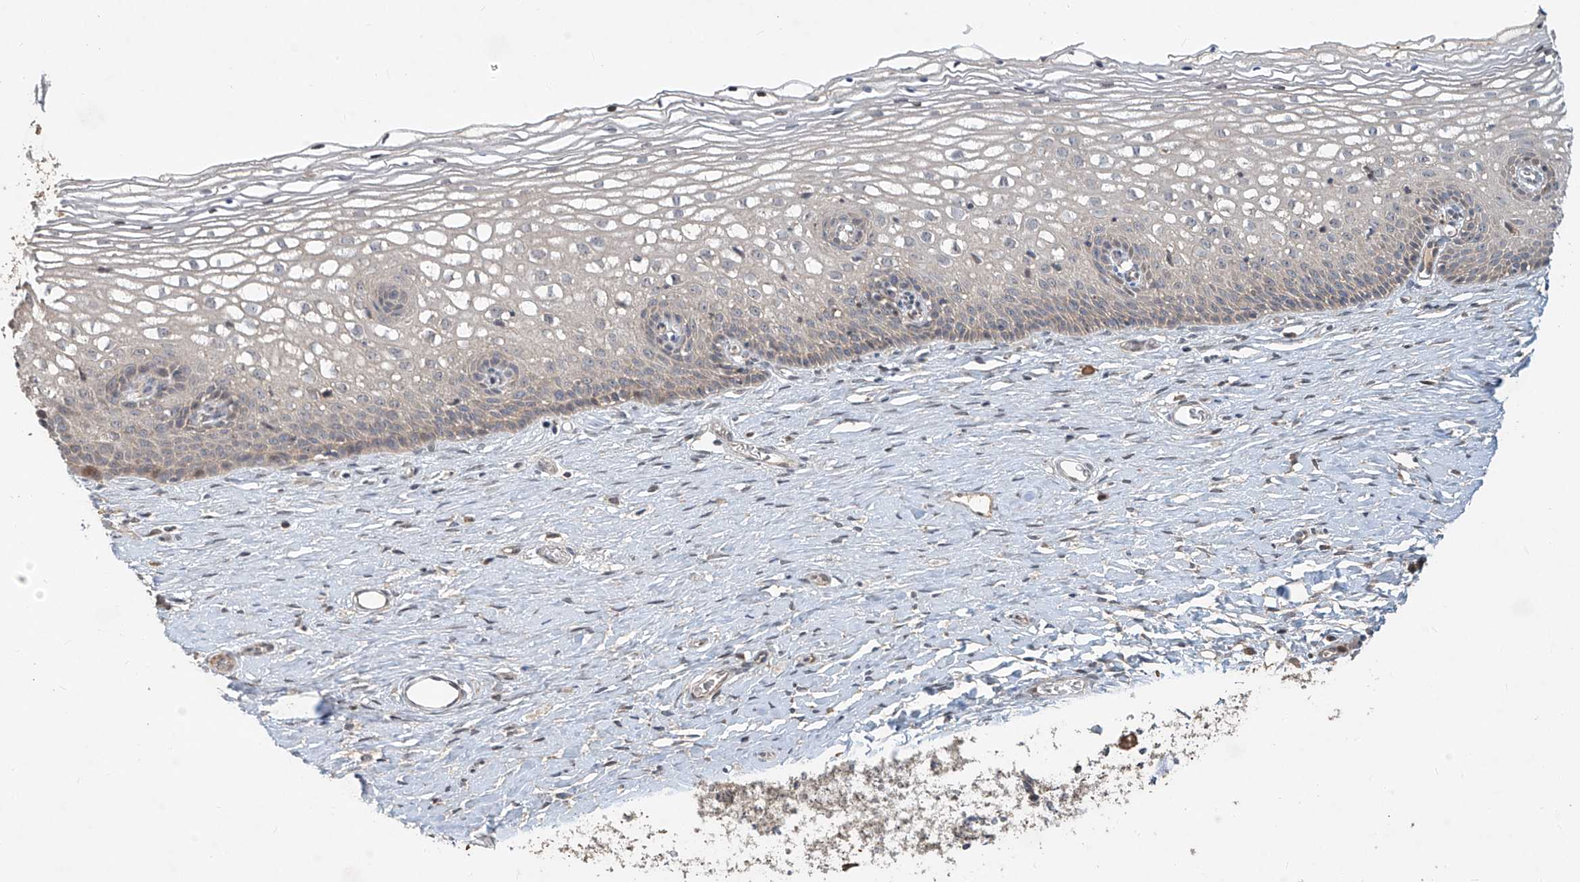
{"staining": {"intensity": "weak", "quantity": "<25%", "location": "cytoplasmic/membranous"}, "tissue": "cervix", "cell_type": "Glandular cells", "image_type": "normal", "snomed": [{"axis": "morphology", "description": "Normal tissue, NOS"}, {"axis": "topography", "description": "Cervix"}], "caption": "Histopathology image shows no significant protein expression in glandular cells of unremarkable cervix. (DAB (3,3'-diaminobenzidine) immunohistochemistry (IHC), high magnification).", "gene": "TMEM61", "patient": {"sex": "female", "age": 33}}